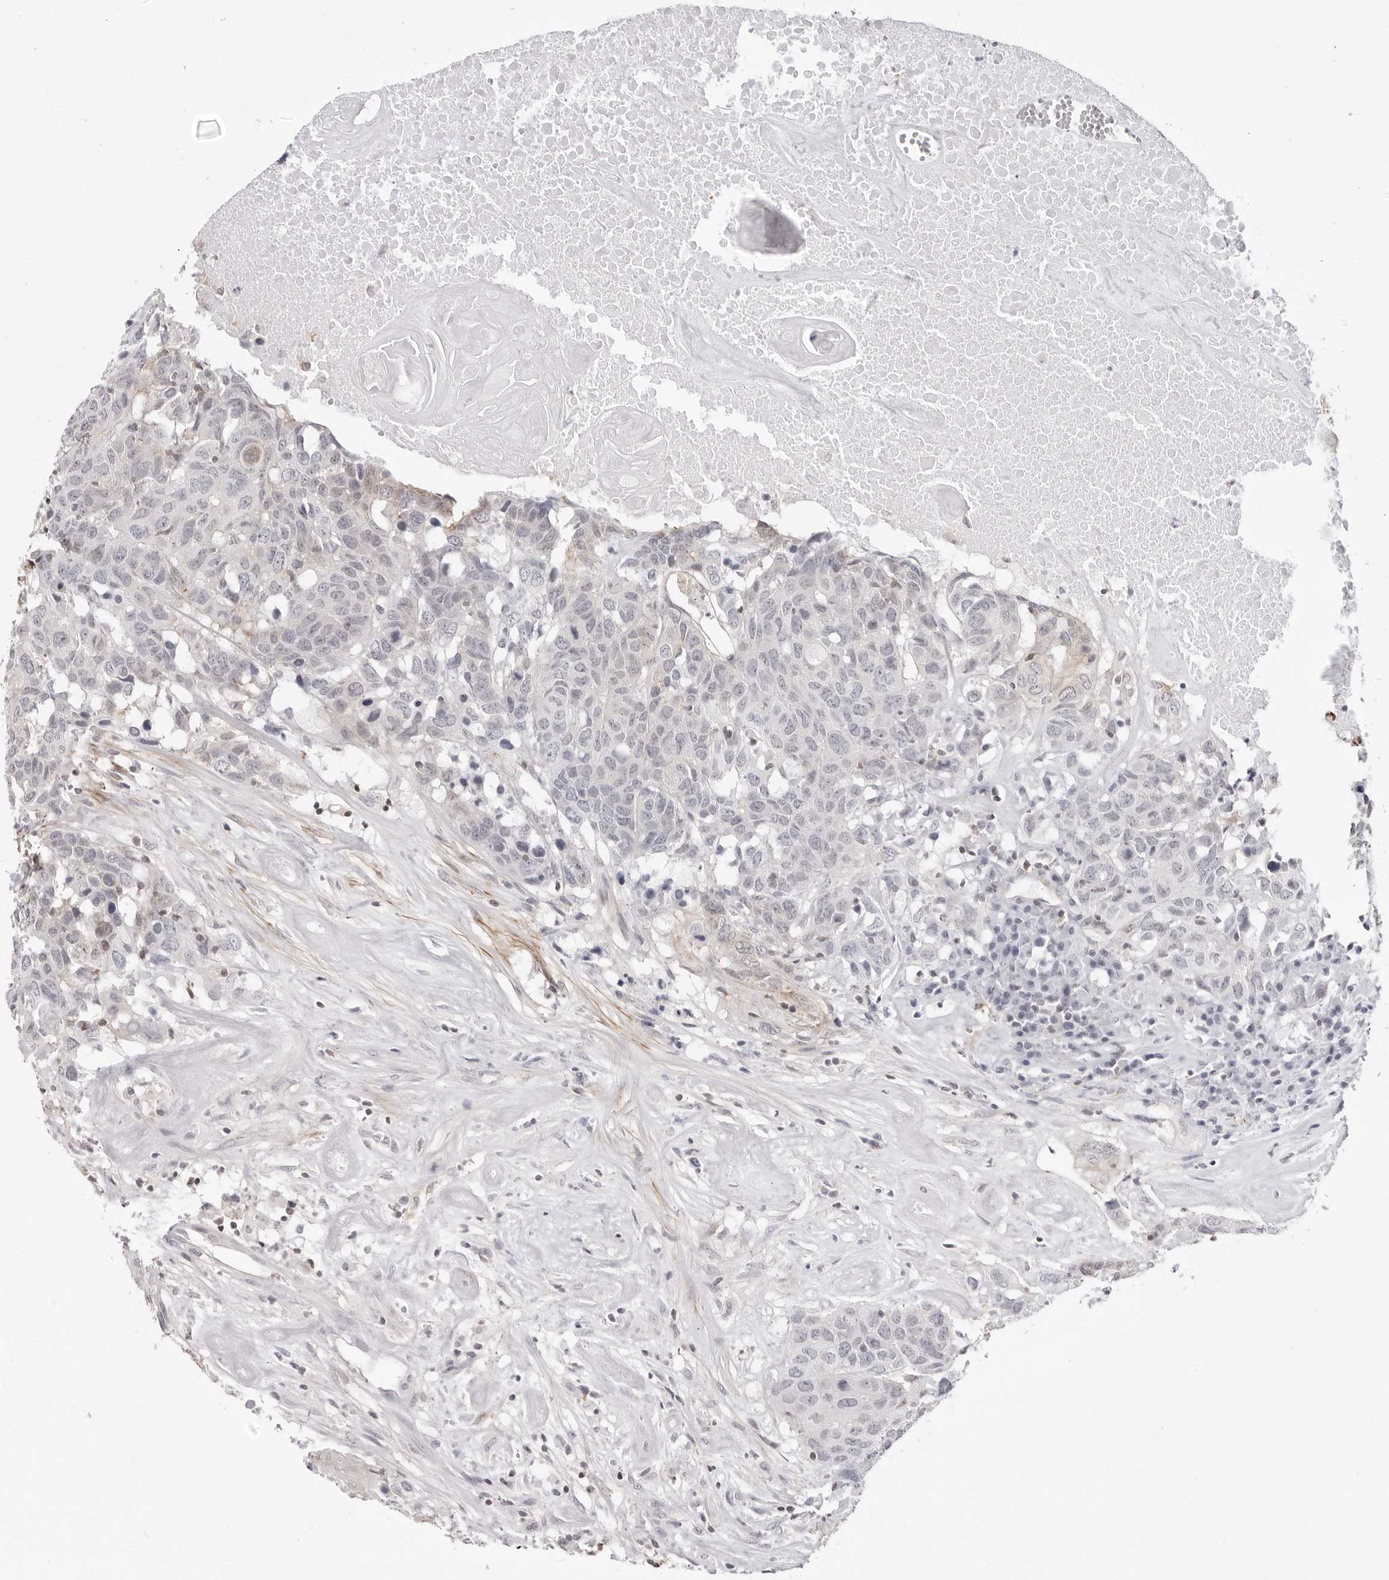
{"staining": {"intensity": "negative", "quantity": "none", "location": "none"}, "tissue": "head and neck cancer", "cell_type": "Tumor cells", "image_type": "cancer", "snomed": [{"axis": "morphology", "description": "Squamous cell carcinoma, NOS"}, {"axis": "topography", "description": "Head-Neck"}], "caption": "Head and neck cancer (squamous cell carcinoma) was stained to show a protein in brown. There is no significant positivity in tumor cells.", "gene": "UNK", "patient": {"sex": "male", "age": 66}}